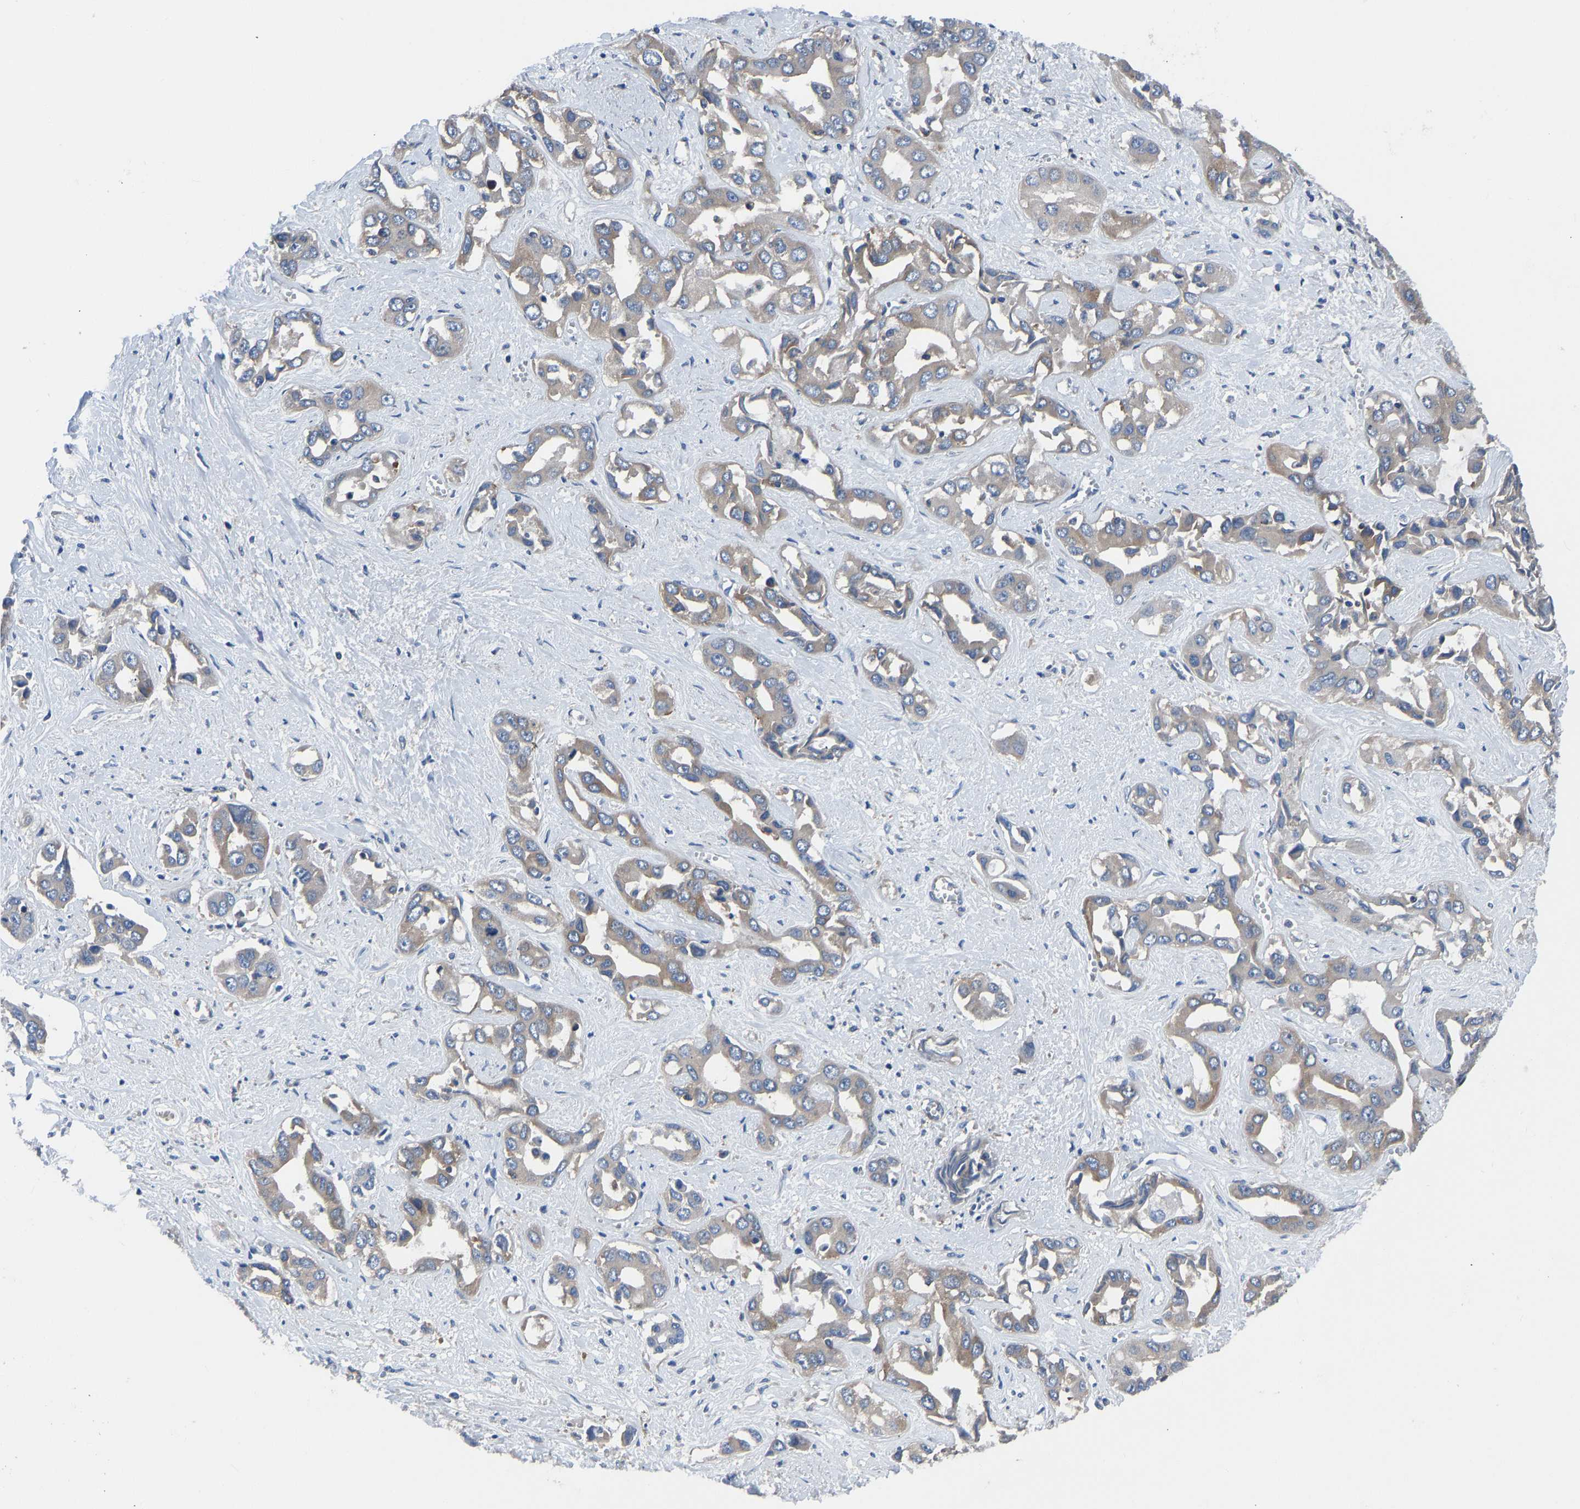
{"staining": {"intensity": "weak", "quantity": ">75%", "location": "cytoplasmic/membranous"}, "tissue": "liver cancer", "cell_type": "Tumor cells", "image_type": "cancer", "snomed": [{"axis": "morphology", "description": "Cholangiocarcinoma"}, {"axis": "topography", "description": "Liver"}], "caption": "Brown immunohistochemical staining in liver cancer reveals weak cytoplasmic/membranous expression in about >75% of tumor cells. (Stains: DAB in brown, nuclei in blue, Microscopy: brightfield microscopy at high magnification).", "gene": "PRKAR1A", "patient": {"sex": "female", "age": 52}}